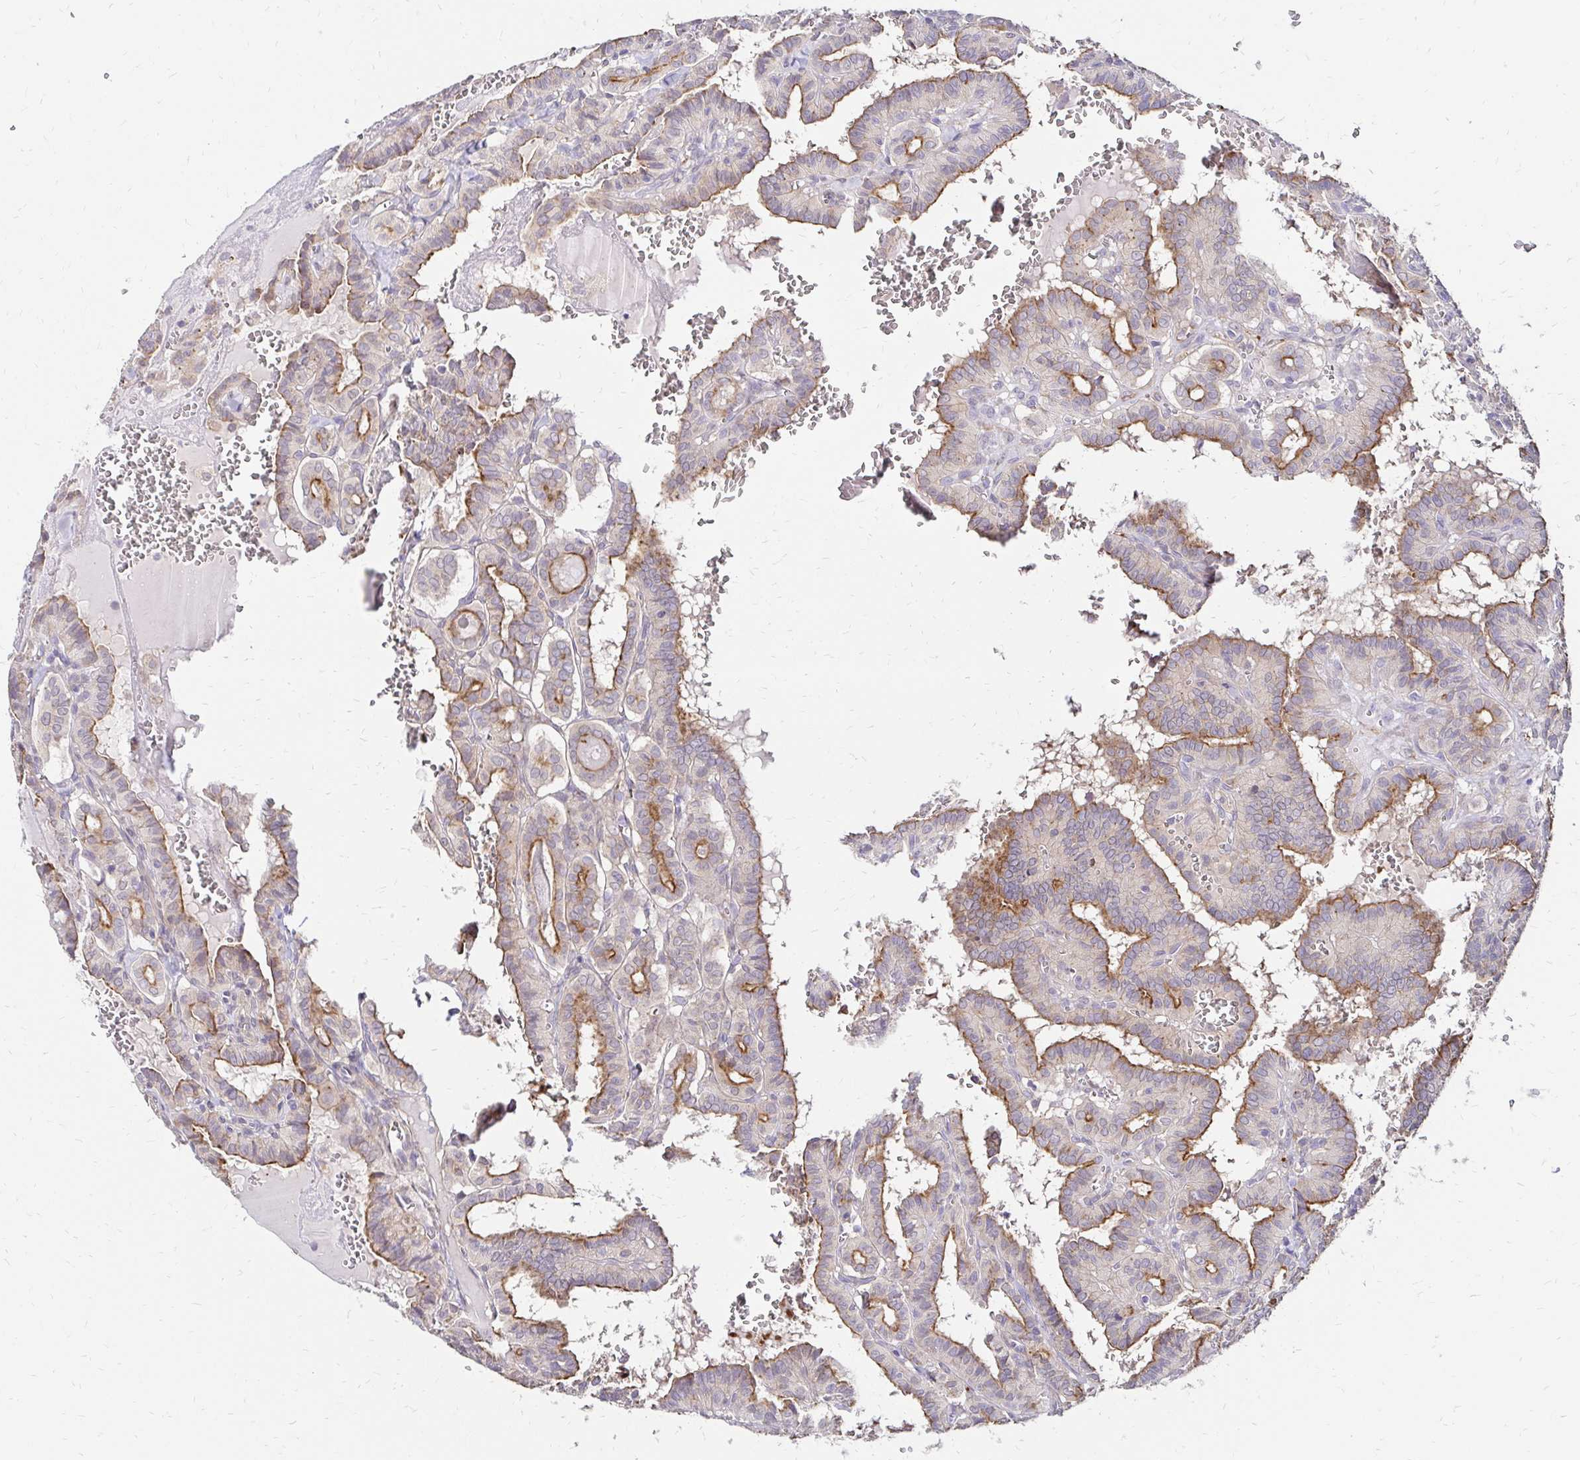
{"staining": {"intensity": "moderate", "quantity": "25%-75%", "location": "cytoplasmic/membranous"}, "tissue": "thyroid cancer", "cell_type": "Tumor cells", "image_type": "cancer", "snomed": [{"axis": "morphology", "description": "Papillary adenocarcinoma, NOS"}, {"axis": "topography", "description": "Thyroid gland"}], "caption": "Immunohistochemical staining of human thyroid cancer shows medium levels of moderate cytoplasmic/membranous positivity in about 25%-75% of tumor cells. The protein is shown in brown color, while the nuclei are stained blue.", "gene": "PRIMA1", "patient": {"sex": "female", "age": 21}}